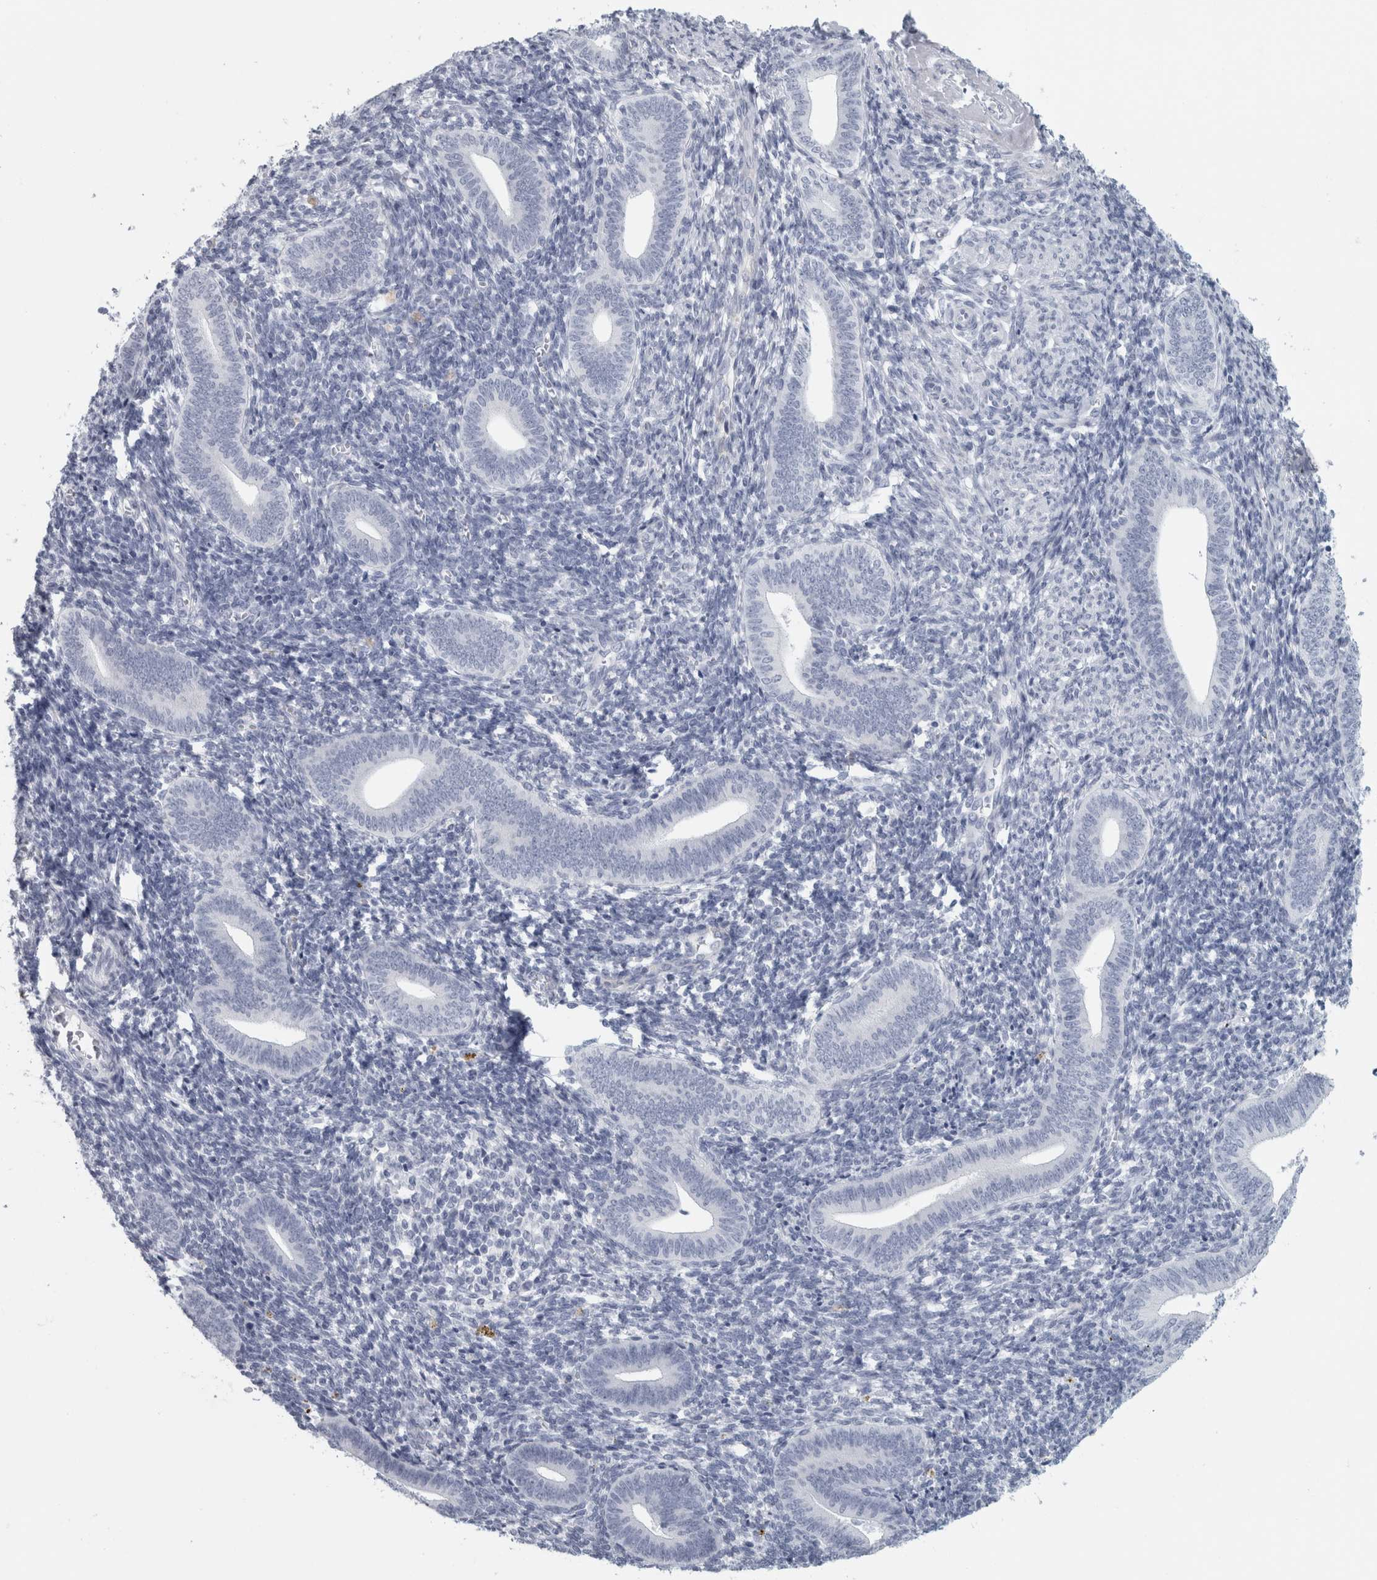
{"staining": {"intensity": "negative", "quantity": "none", "location": "none"}, "tissue": "endometrium", "cell_type": "Cells in endometrial stroma", "image_type": "normal", "snomed": [{"axis": "morphology", "description": "Normal tissue, NOS"}, {"axis": "topography", "description": "Uterus"}, {"axis": "topography", "description": "Endometrium"}], "caption": "IHC photomicrograph of unremarkable endometrium: human endometrium stained with DAB (3,3'-diaminobenzidine) demonstrates no significant protein expression in cells in endometrial stroma. The staining is performed using DAB brown chromogen with nuclei counter-stained in using hematoxylin.", "gene": "CPE", "patient": {"sex": "female", "age": 33}}